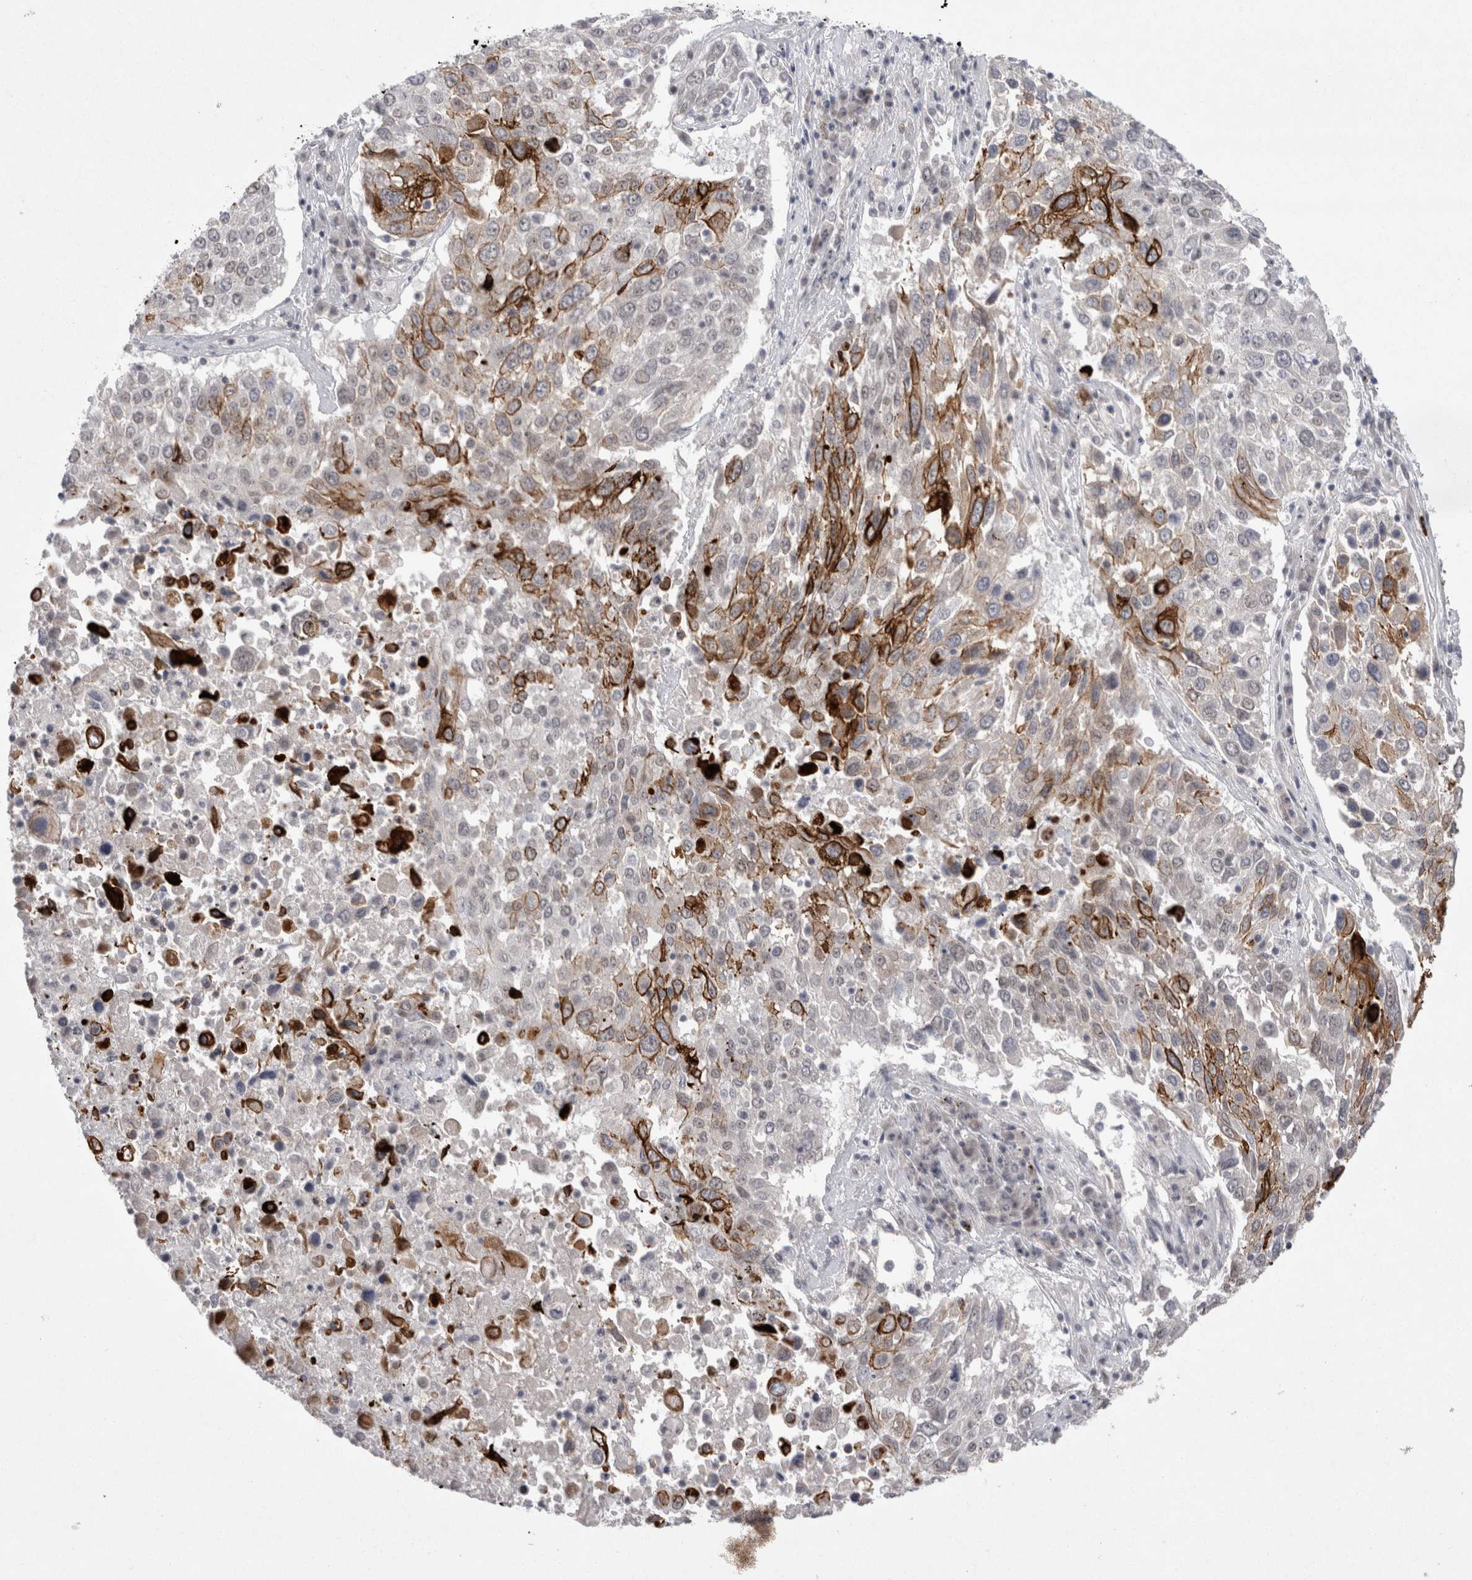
{"staining": {"intensity": "moderate", "quantity": "25%-75%", "location": "cytoplasmic/membranous"}, "tissue": "lung cancer", "cell_type": "Tumor cells", "image_type": "cancer", "snomed": [{"axis": "morphology", "description": "Squamous cell carcinoma, NOS"}, {"axis": "topography", "description": "Lung"}], "caption": "This image displays immunohistochemistry (IHC) staining of human lung squamous cell carcinoma, with medium moderate cytoplasmic/membranous positivity in approximately 25%-75% of tumor cells.", "gene": "DDX4", "patient": {"sex": "male", "age": 65}}